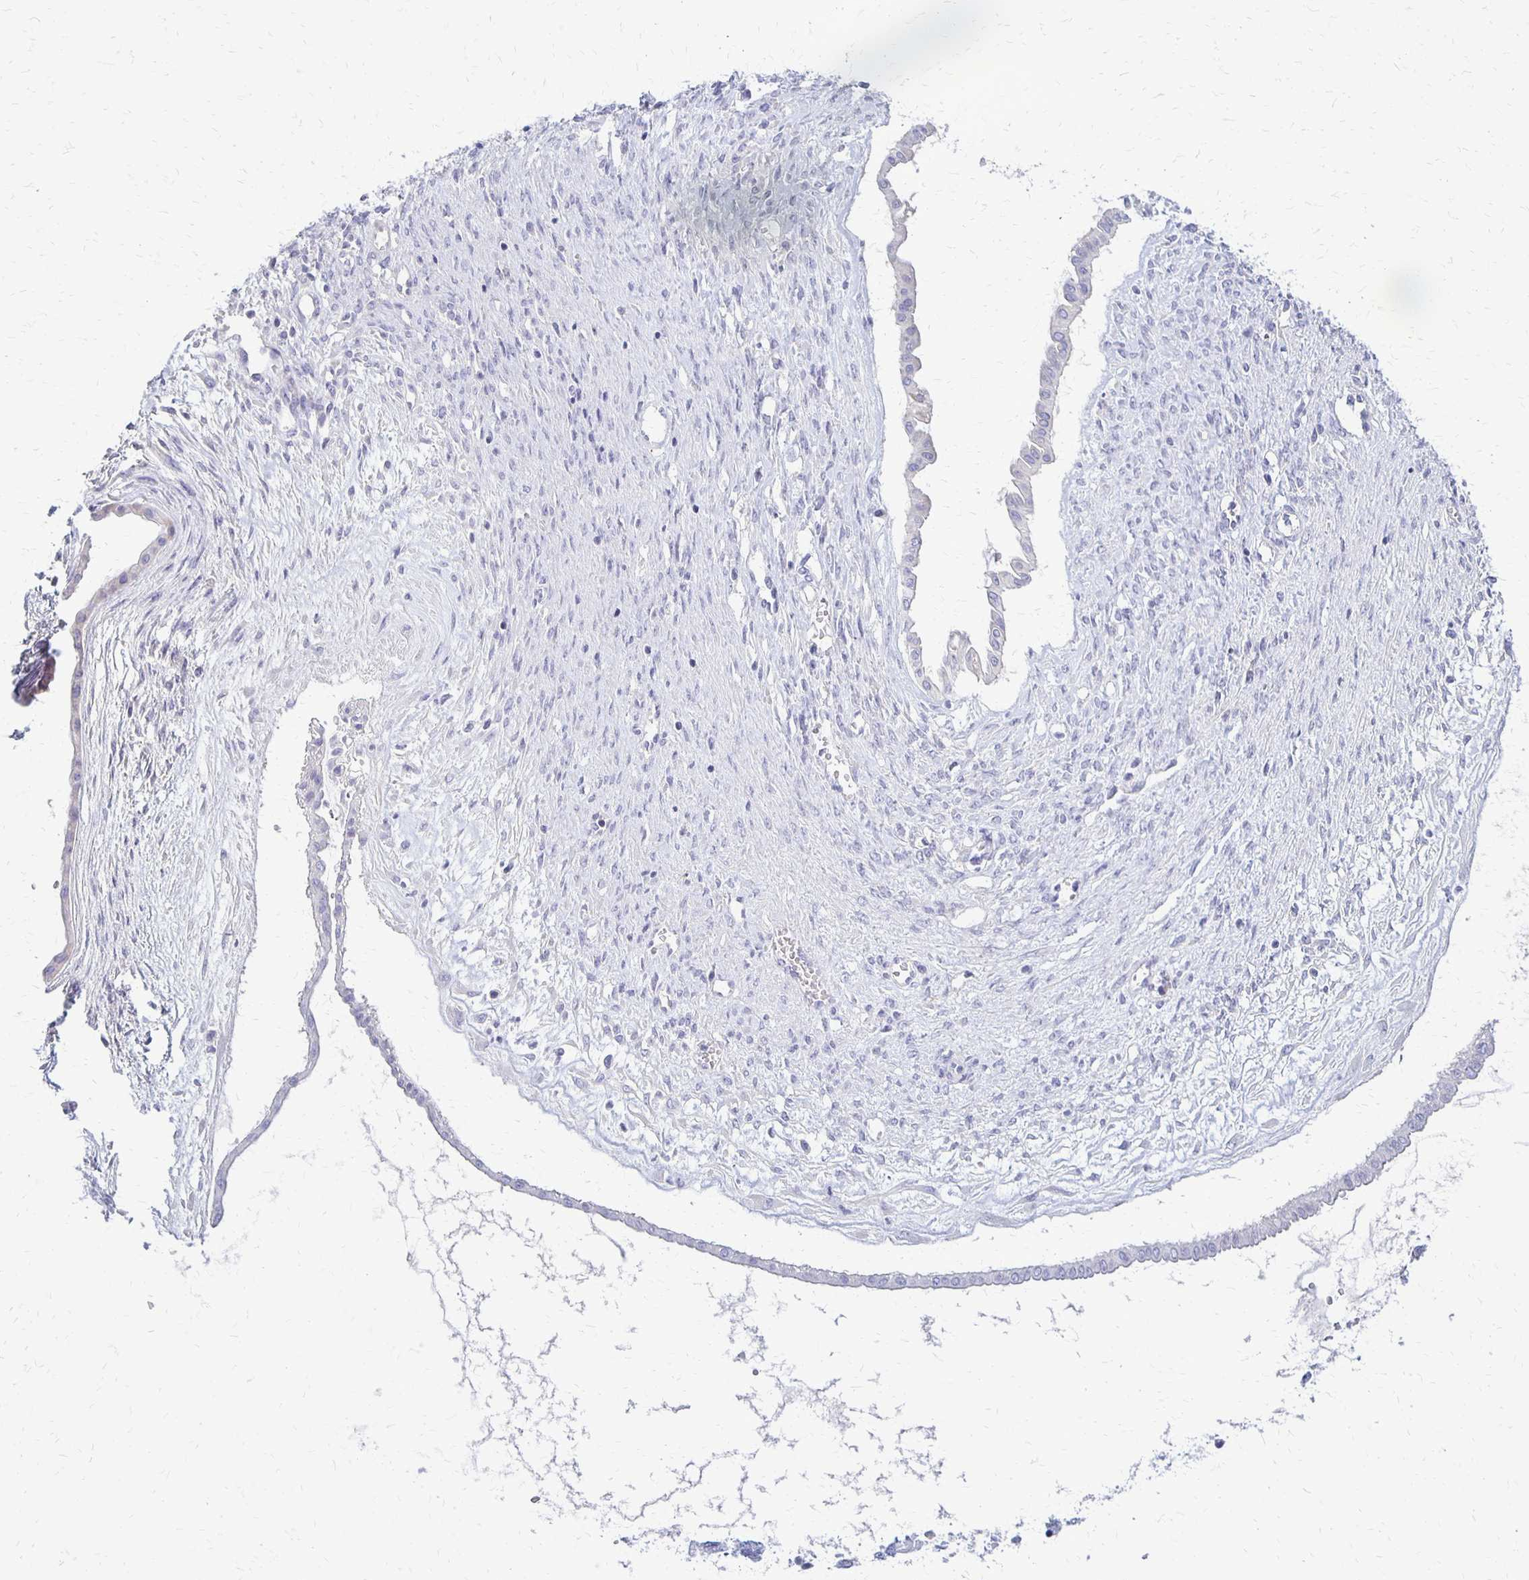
{"staining": {"intensity": "negative", "quantity": "none", "location": "none"}, "tissue": "ovarian cancer", "cell_type": "Tumor cells", "image_type": "cancer", "snomed": [{"axis": "morphology", "description": "Cystadenocarcinoma, mucinous, NOS"}, {"axis": "topography", "description": "Ovary"}], "caption": "The photomicrograph reveals no staining of tumor cells in ovarian cancer (mucinous cystadenocarcinoma).", "gene": "RHOC", "patient": {"sex": "female", "age": 73}}